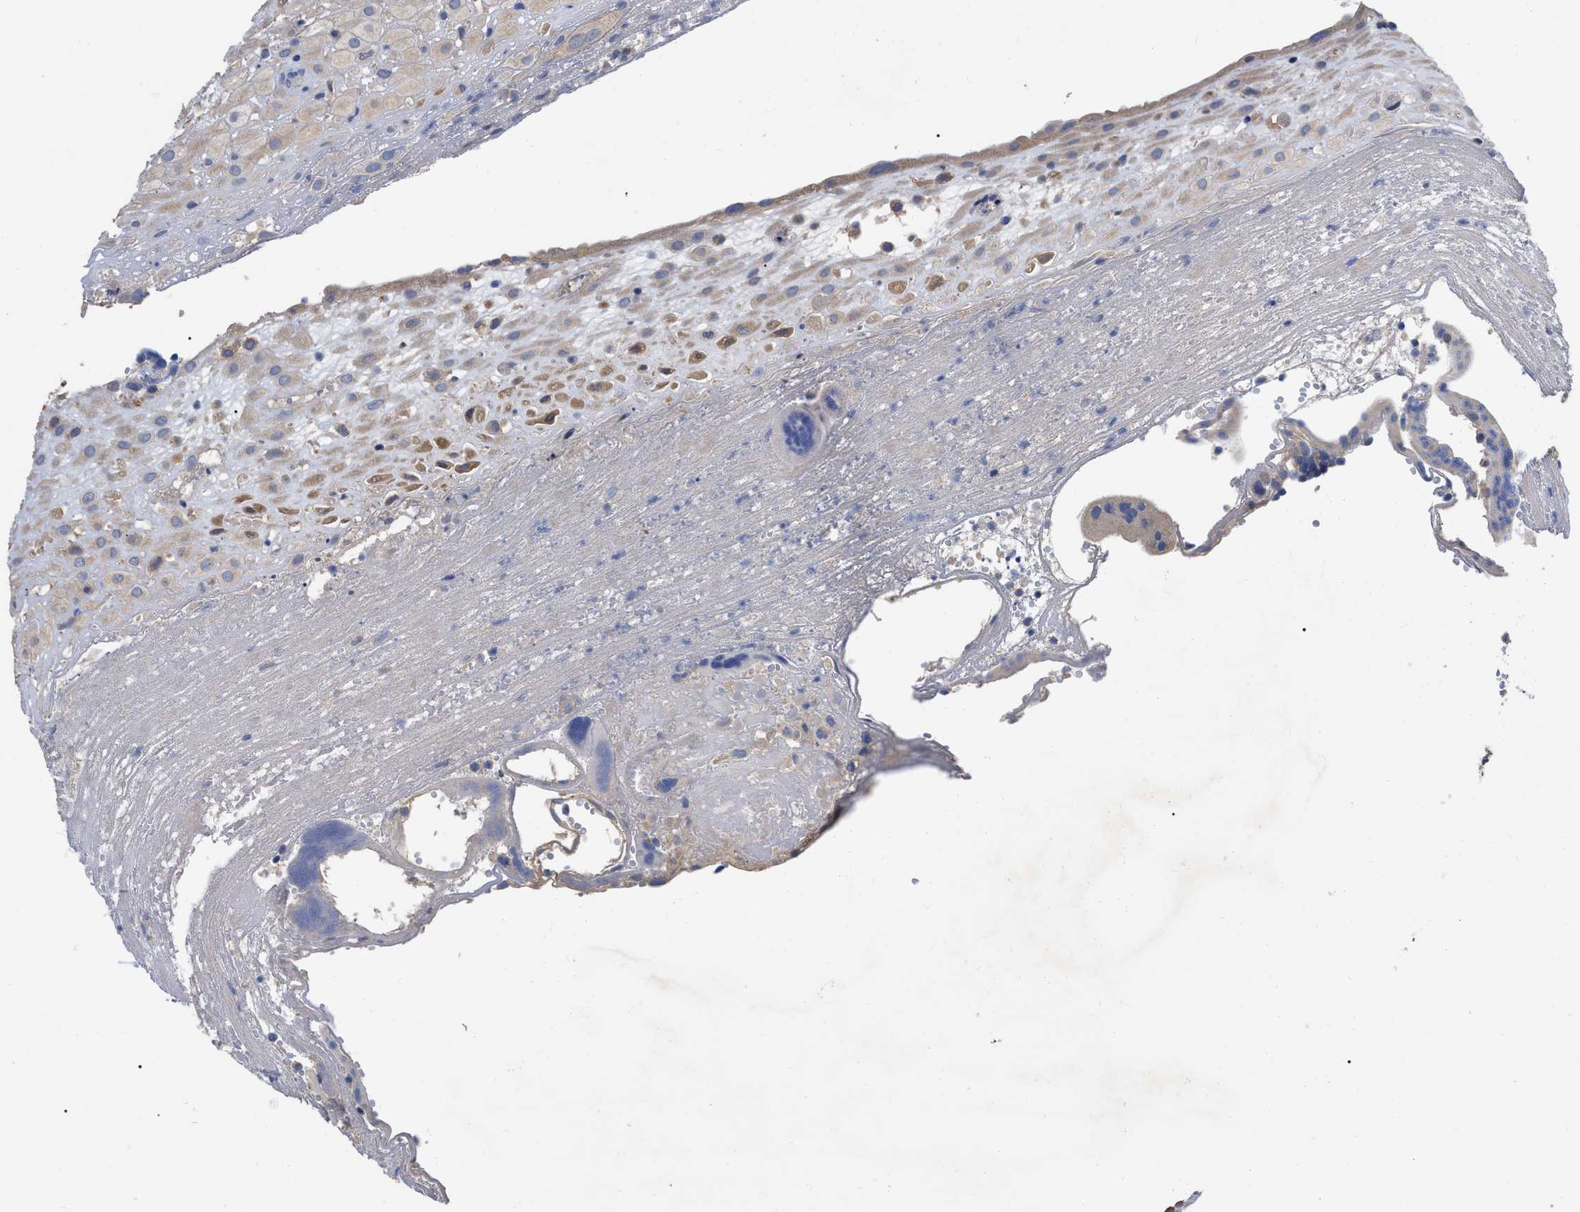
{"staining": {"intensity": "weak", "quantity": "25%-75%", "location": "cytoplasmic/membranous"}, "tissue": "placenta", "cell_type": "Decidual cells", "image_type": "normal", "snomed": [{"axis": "morphology", "description": "Normal tissue, NOS"}, {"axis": "topography", "description": "Placenta"}], "caption": "Placenta stained with DAB (3,3'-diaminobenzidine) IHC displays low levels of weak cytoplasmic/membranous staining in approximately 25%-75% of decidual cells.", "gene": "RAP1GDS1", "patient": {"sex": "female", "age": 18}}